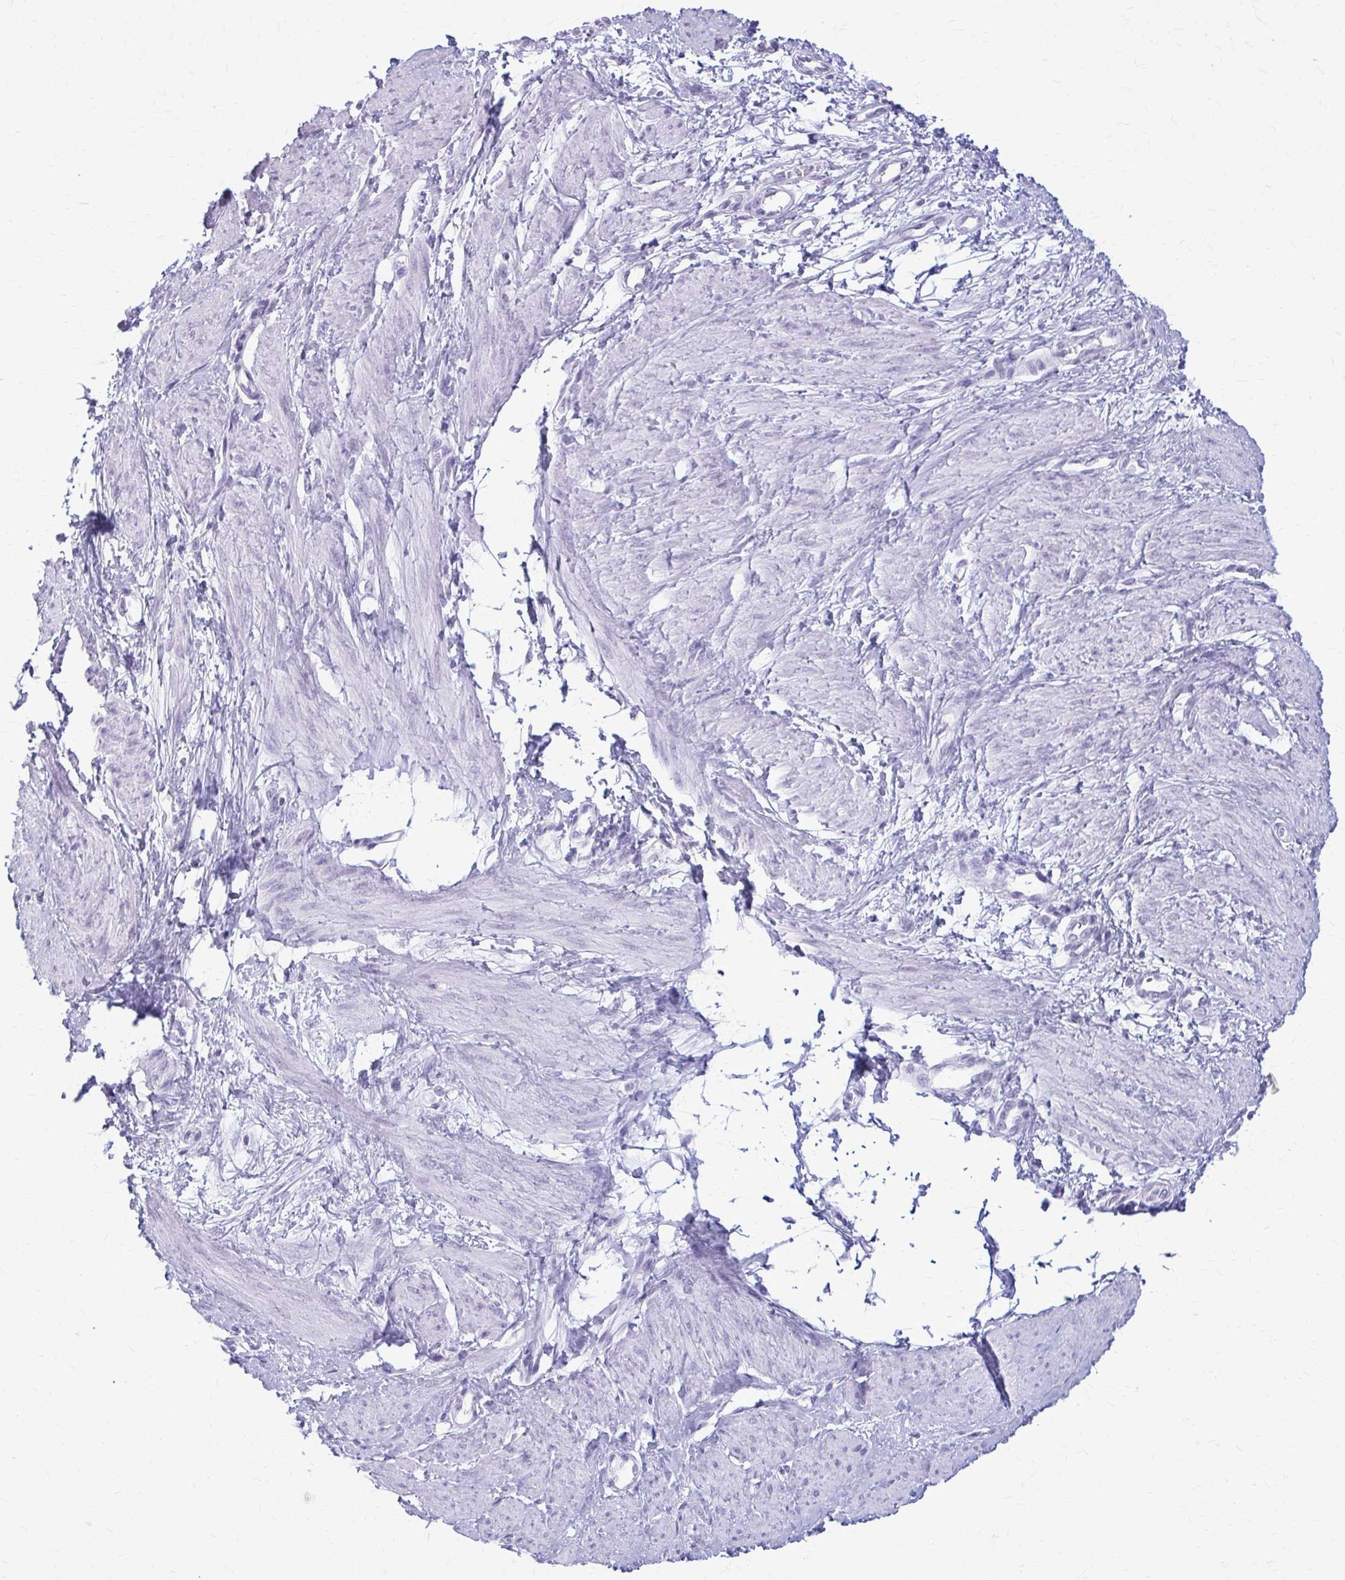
{"staining": {"intensity": "negative", "quantity": "none", "location": "none"}, "tissue": "smooth muscle", "cell_type": "Smooth muscle cells", "image_type": "normal", "snomed": [{"axis": "morphology", "description": "Normal tissue, NOS"}, {"axis": "topography", "description": "Smooth muscle"}, {"axis": "topography", "description": "Uterus"}], "caption": "A high-resolution photomicrograph shows IHC staining of normal smooth muscle, which shows no significant staining in smooth muscle cells. The staining was performed using DAB (3,3'-diaminobenzidine) to visualize the protein expression in brown, while the nuclei were stained in blue with hematoxylin (Magnification: 20x).", "gene": "KRT5", "patient": {"sex": "female", "age": 39}}